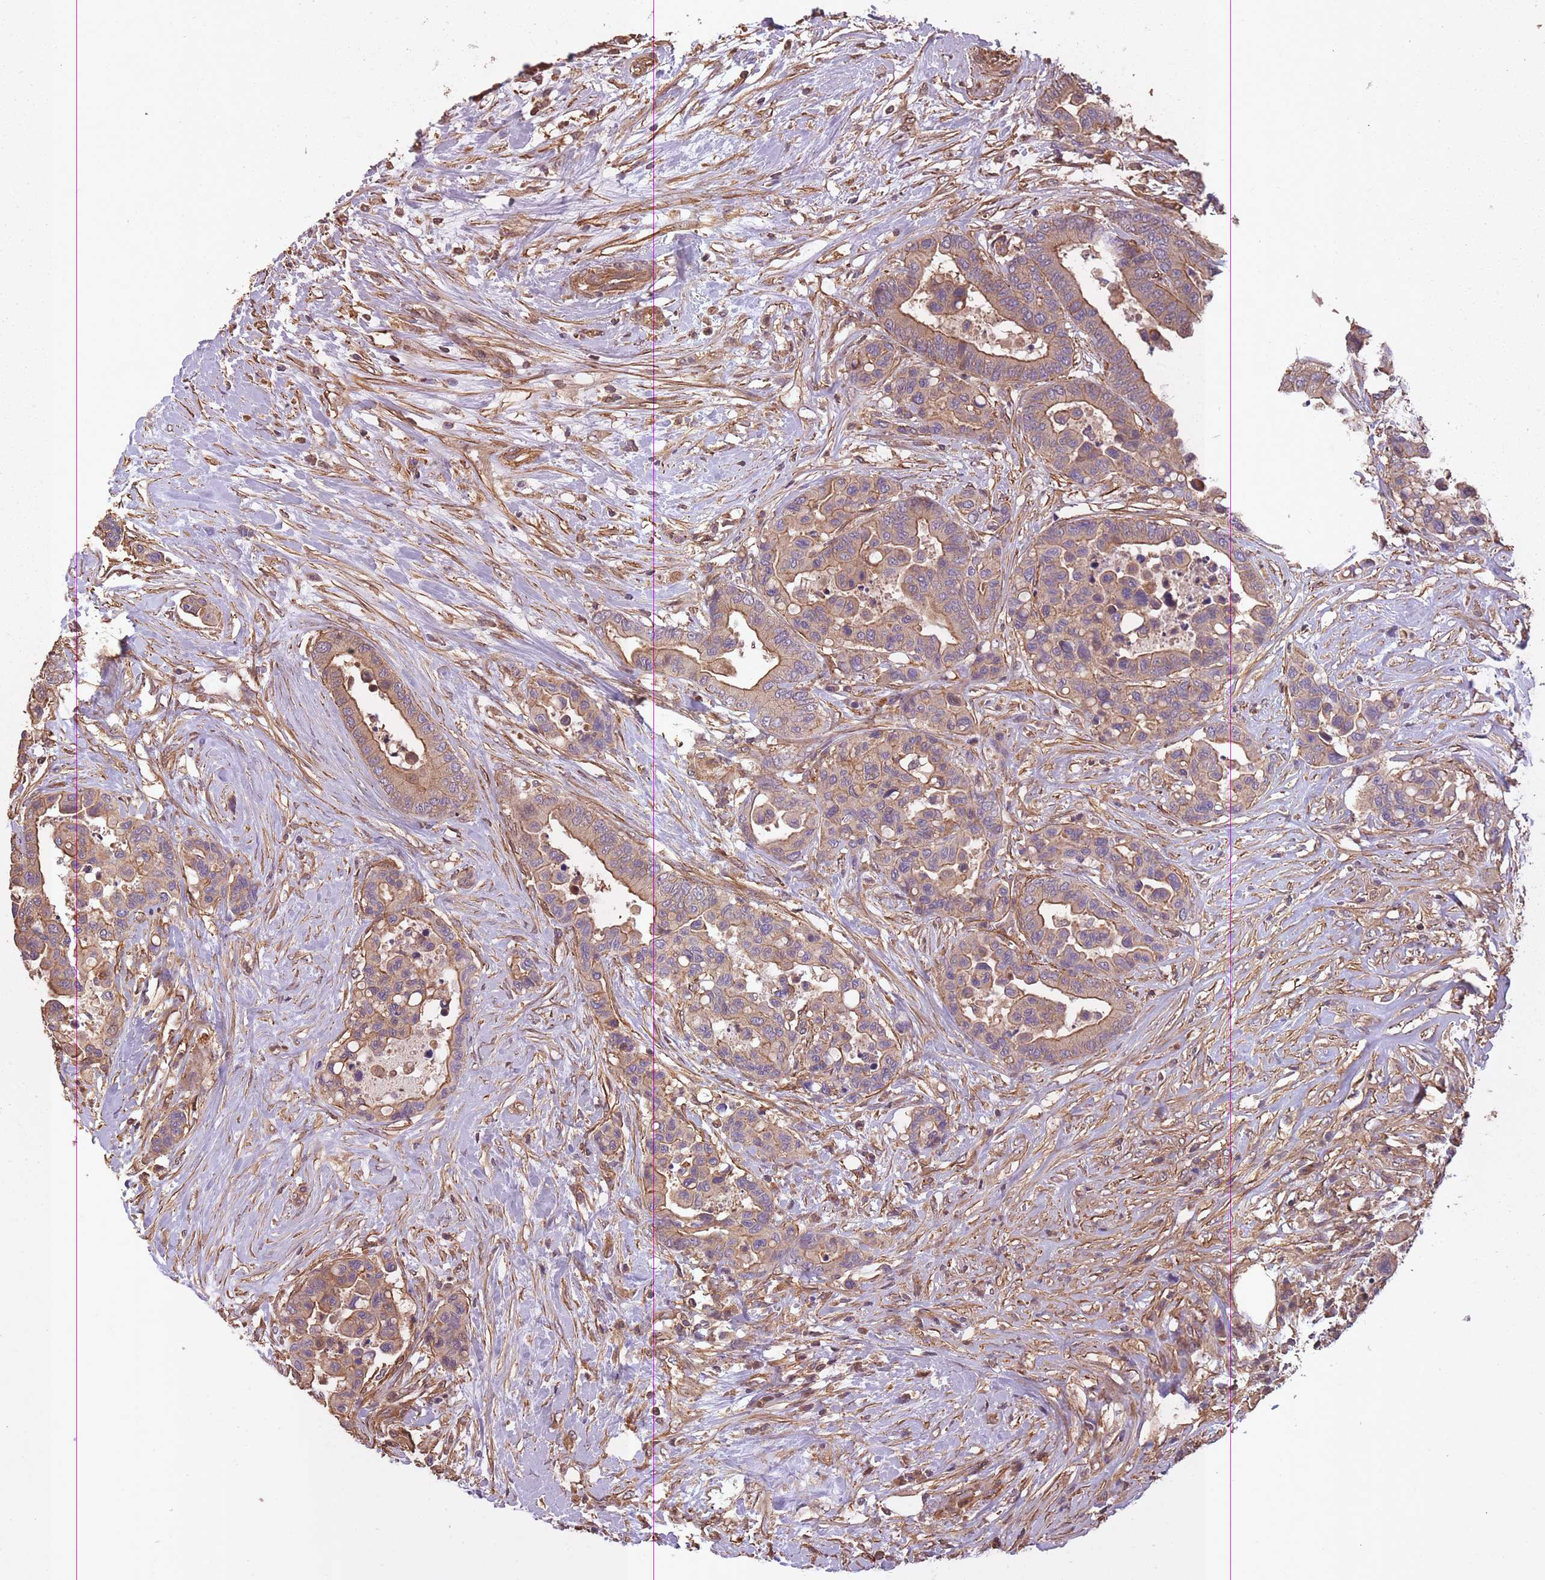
{"staining": {"intensity": "moderate", "quantity": ">75%", "location": "cytoplasmic/membranous"}, "tissue": "colorectal cancer", "cell_type": "Tumor cells", "image_type": "cancer", "snomed": [{"axis": "morphology", "description": "Adenocarcinoma, NOS"}, {"axis": "topography", "description": "Colon"}], "caption": "Approximately >75% of tumor cells in colorectal adenocarcinoma reveal moderate cytoplasmic/membranous protein staining as visualized by brown immunohistochemical staining.", "gene": "ARMH3", "patient": {"sex": "male", "age": 82}}